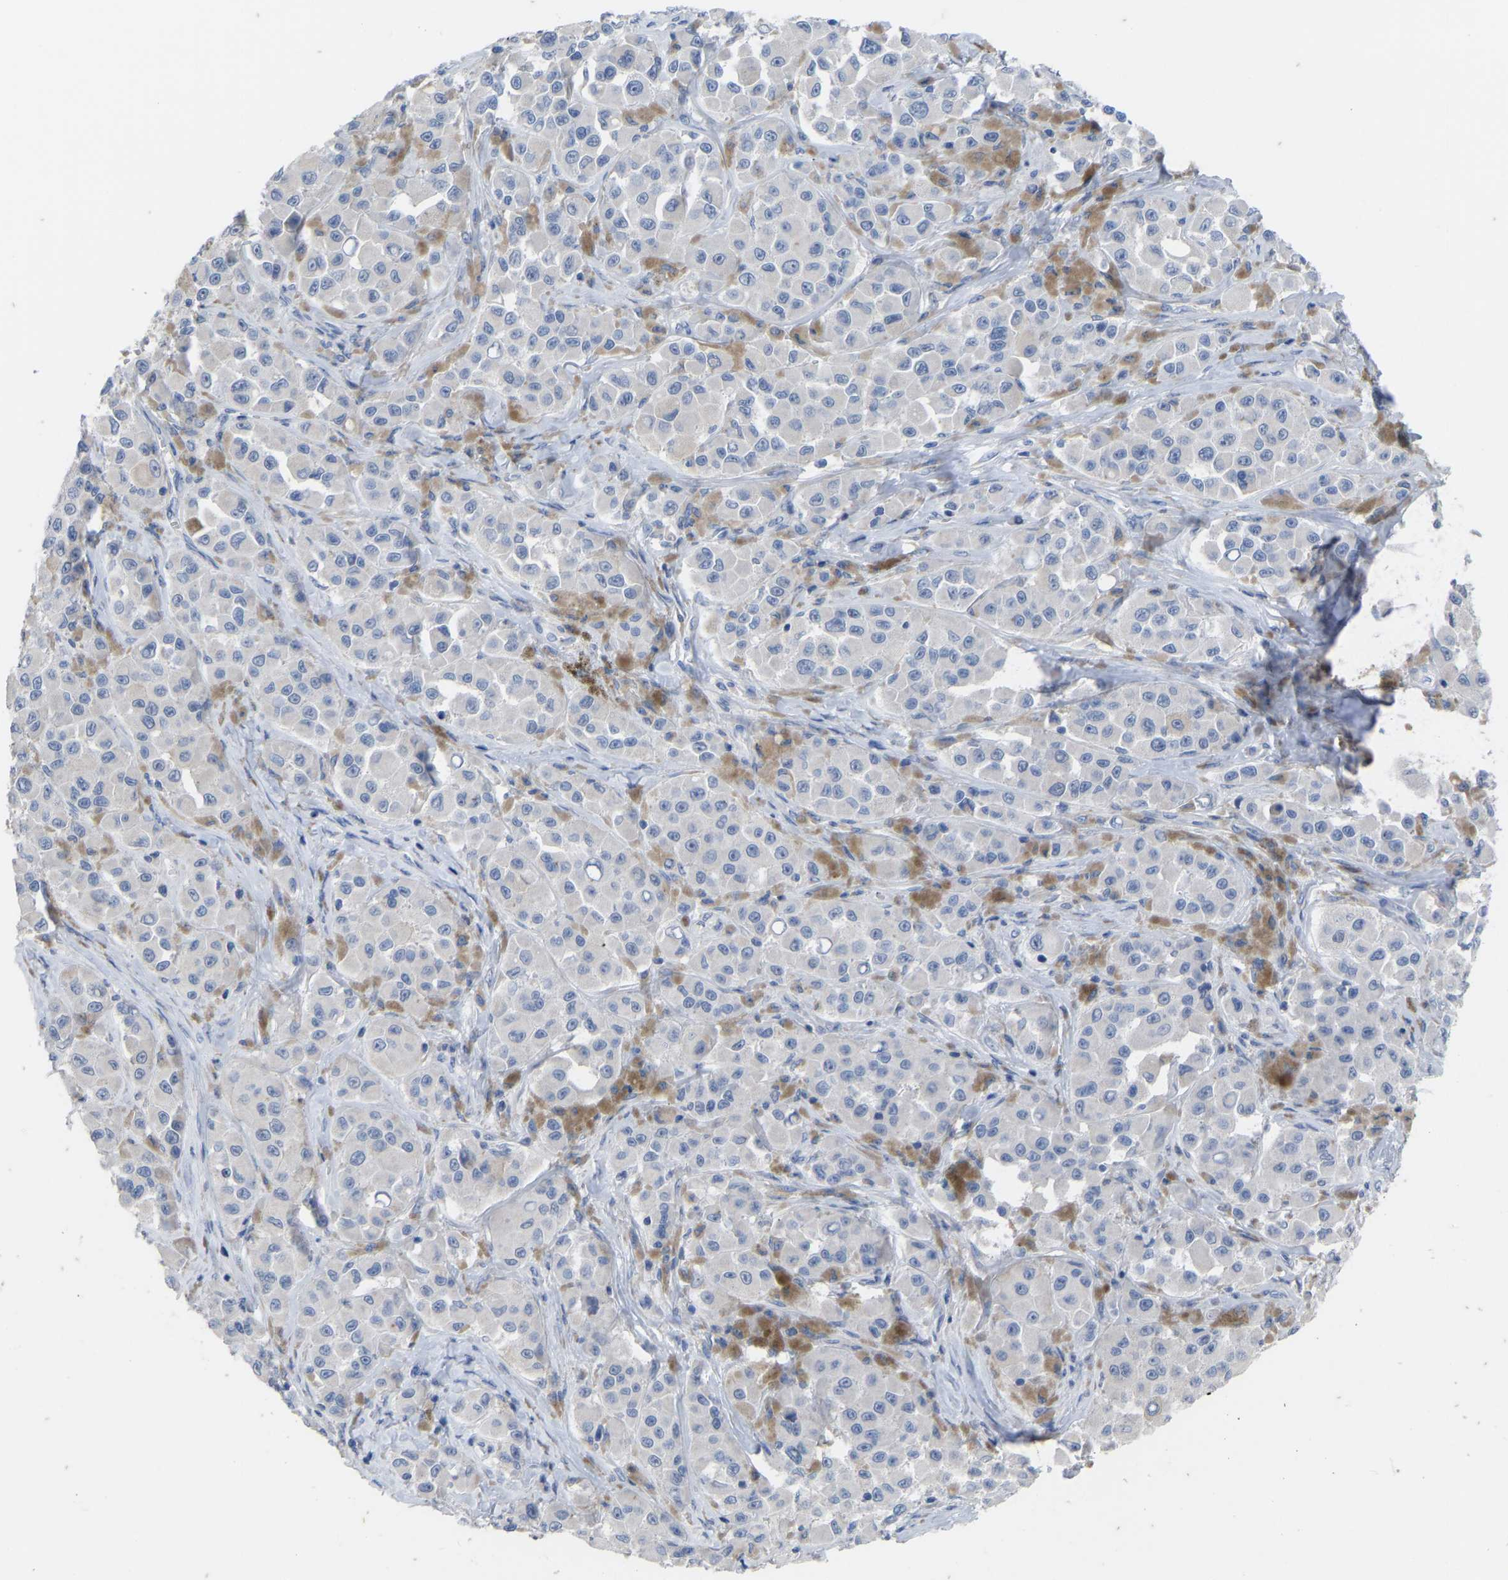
{"staining": {"intensity": "negative", "quantity": "none", "location": "none"}, "tissue": "melanoma", "cell_type": "Tumor cells", "image_type": "cancer", "snomed": [{"axis": "morphology", "description": "Malignant melanoma, NOS"}, {"axis": "topography", "description": "Skin"}], "caption": "Immunohistochemical staining of human malignant melanoma displays no significant expression in tumor cells. (IHC, brightfield microscopy, high magnification).", "gene": "OLIG2", "patient": {"sex": "male", "age": 84}}